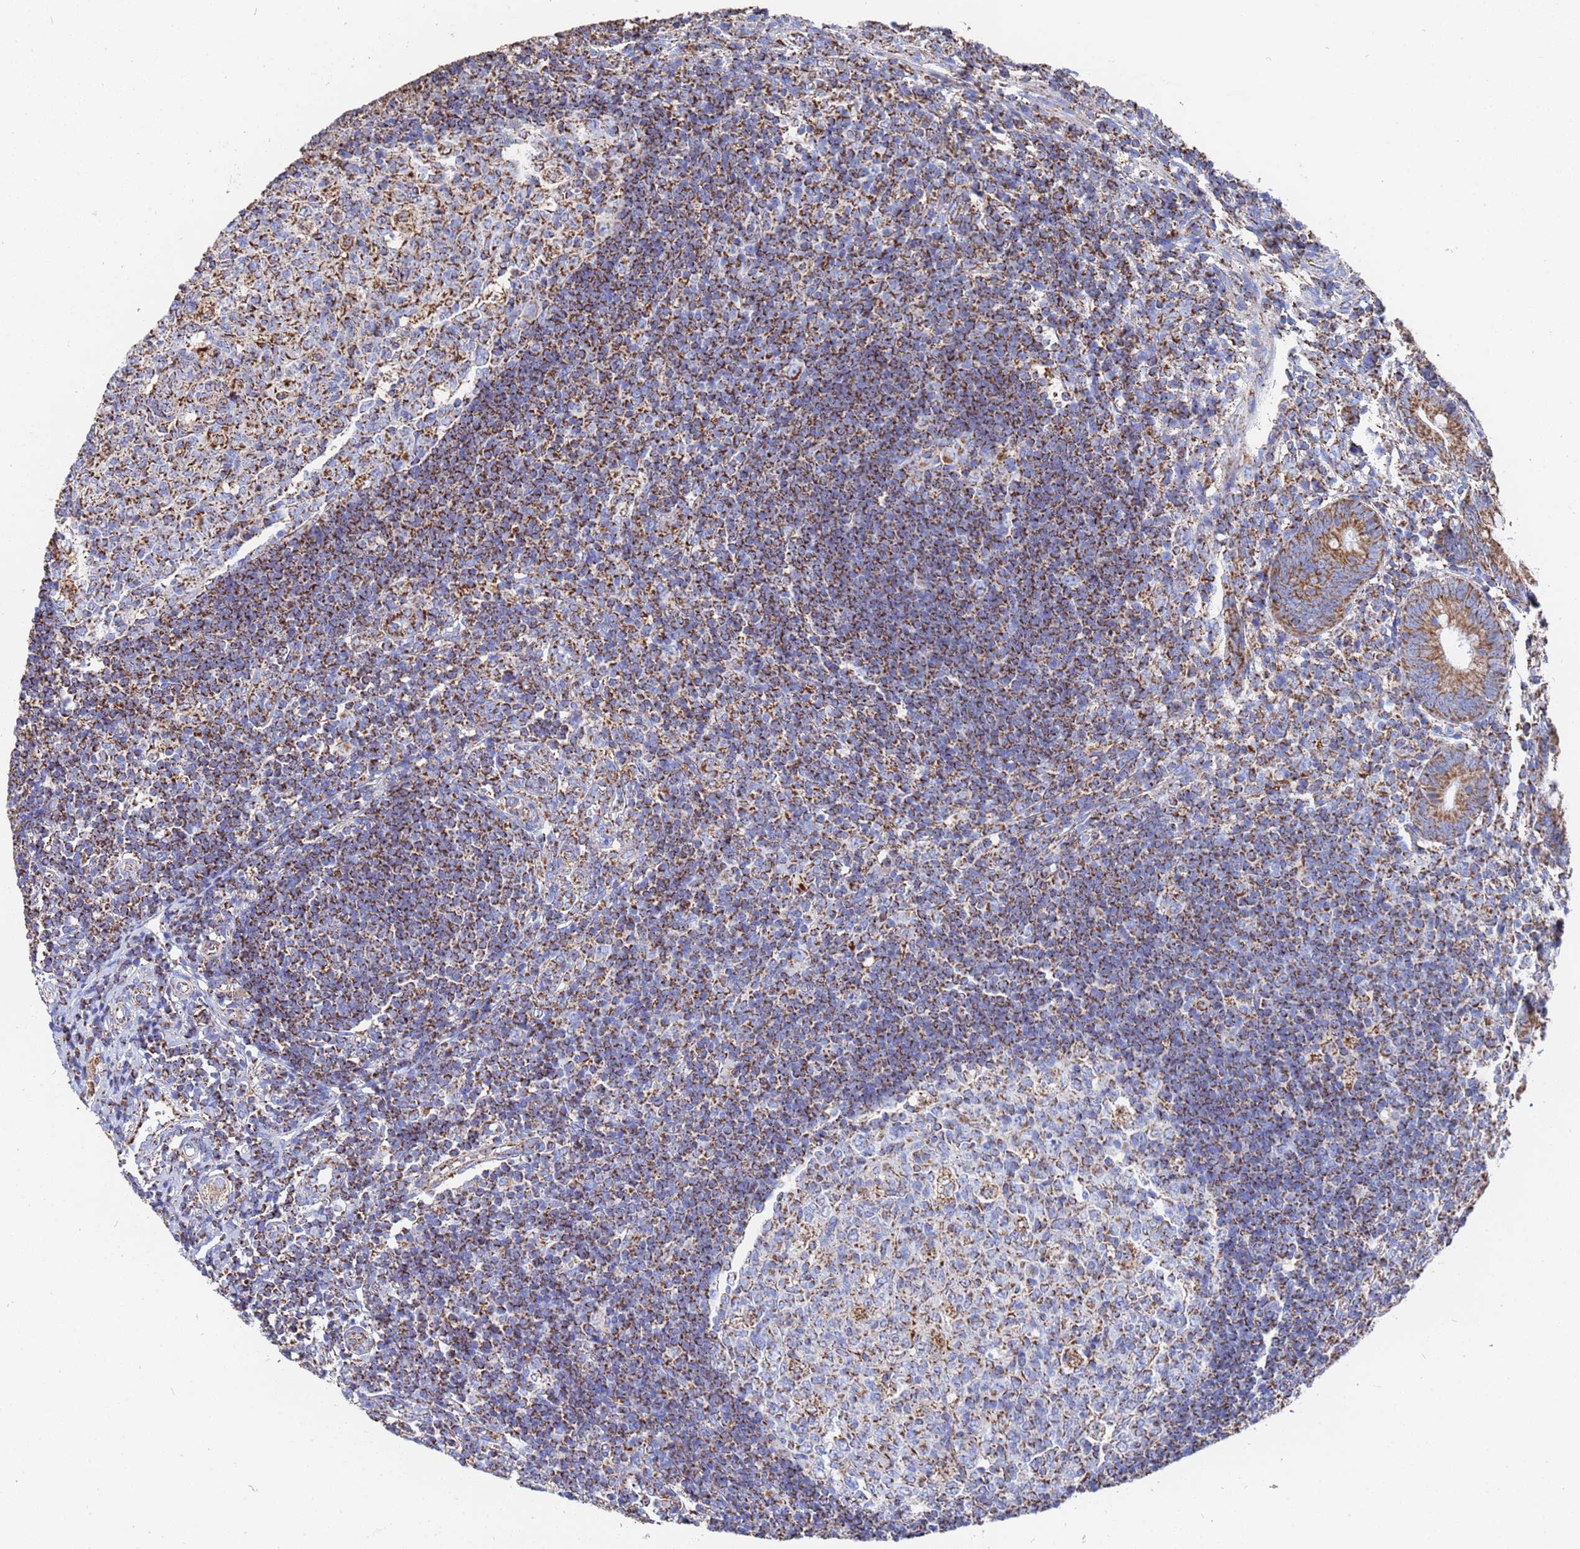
{"staining": {"intensity": "strong", "quantity": ">75%", "location": "cytoplasmic/membranous"}, "tissue": "appendix", "cell_type": "Glandular cells", "image_type": "normal", "snomed": [{"axis": "morphology", "description": "Normal tissue, NOS"}, {"axis": "topography", "description": "Appendix"}], "caption": "Immunohistochemical staining of unremarkable human appendix shows strong cytoplasmic/membranous protein staining in approximately >75% of glandular cells. Nuclei are stained in blue.", "gene": "GLUD1", "patient": {"sex": "male", "age": 14}}